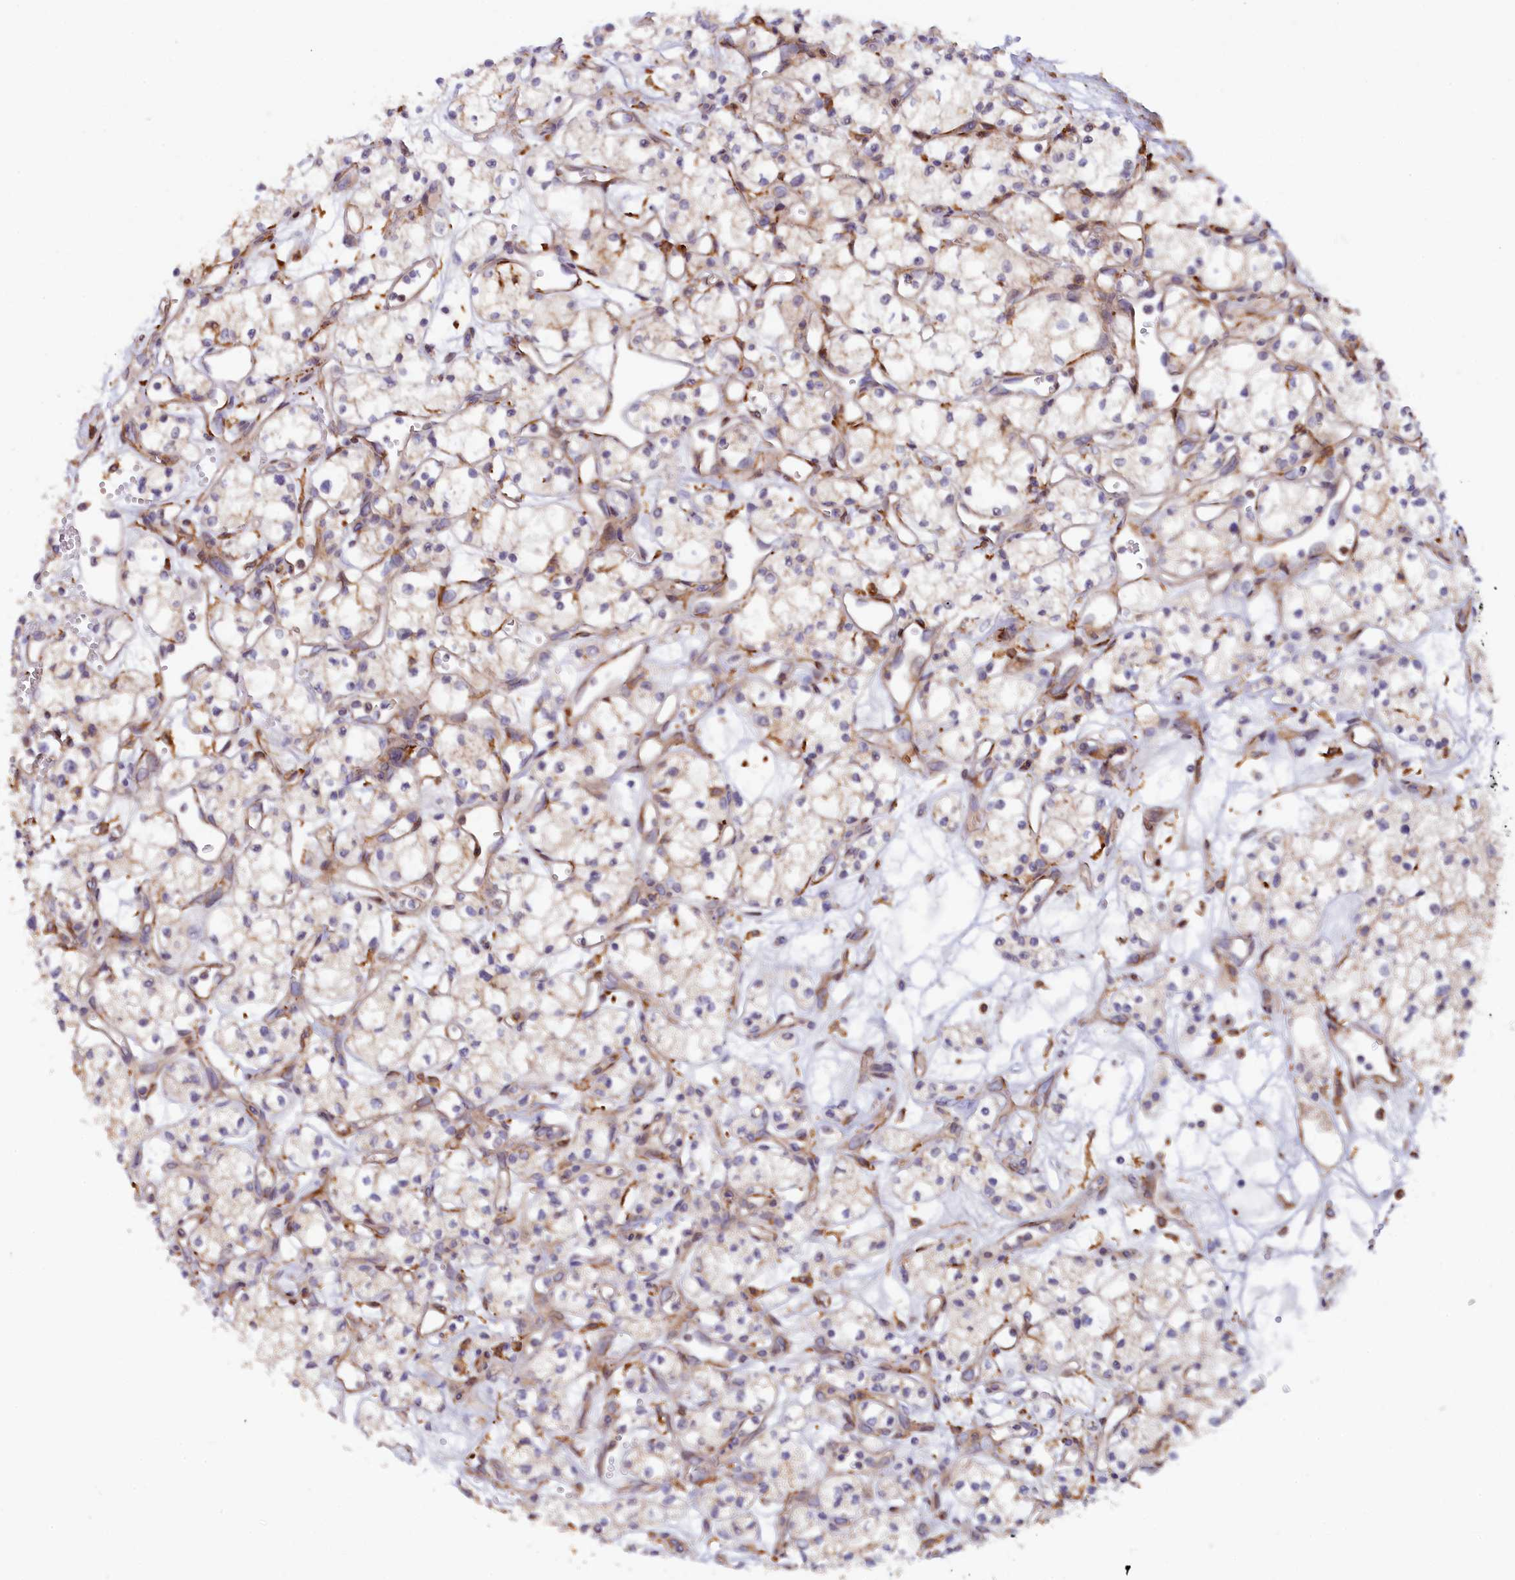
{"staining": {"intensity": "weak", "quantity": "<25%", "location": "cytoplasmic/membranous"}, "tissue": "renal cancer", "cell_type": "Tumor cells", "image_type": "cancer", "snomed": [{"axis": "morphology", "description": "Adenocarcinoma, NOS"}, {"axis": "topography", "description": "Kidney"}], "caption": "Human adenocarcinoma (renal) stained for a protein using immunohistochemistry (IHC) reveals no staining in tumor cells.", "gene": "FERMT1", "patient": {"sex": "male", "age": 59}}